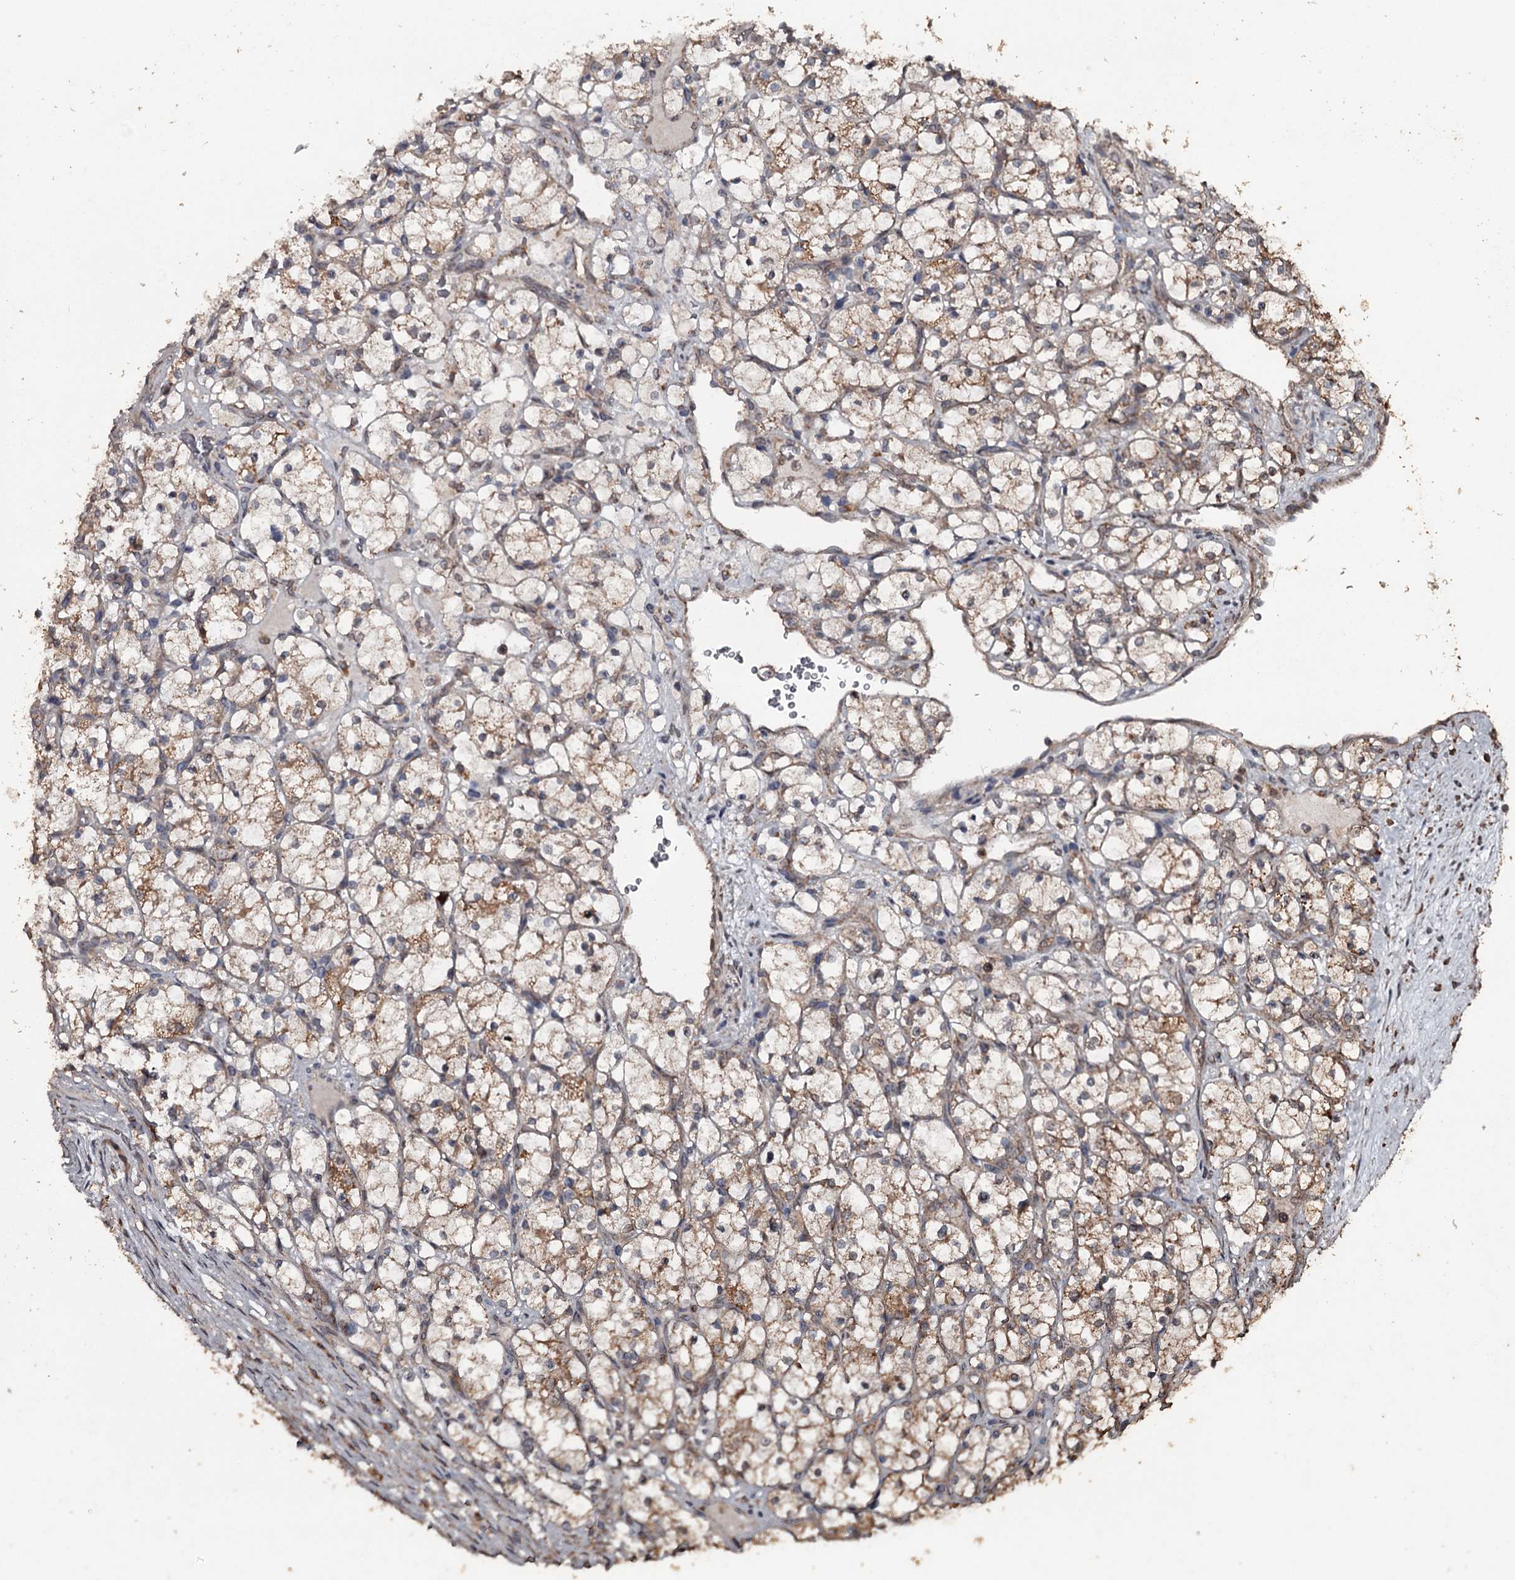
{"staining": {"intensity": "moderate", "quantity": ">75%", "location": "cytoplasmic/membranous"}, "tissue": "renal cancer", "cell_type": "Tumor cells", "image_type": "cancer", "snomed": [{"axis": "morphology", "description": "Adenocarcinoma, NOS"}, {"axis": "topography", "description": "Kidney"}], "caption": "Protein staining of renal cancer (adenocarcinoma) tissue reveals moderate cytoplasmic/membranous expression in about >75% of tumor cells. Nuclei are stained in blue.", "gene": "WIPI1", "patient": {"sex": "female", "age": 69}}